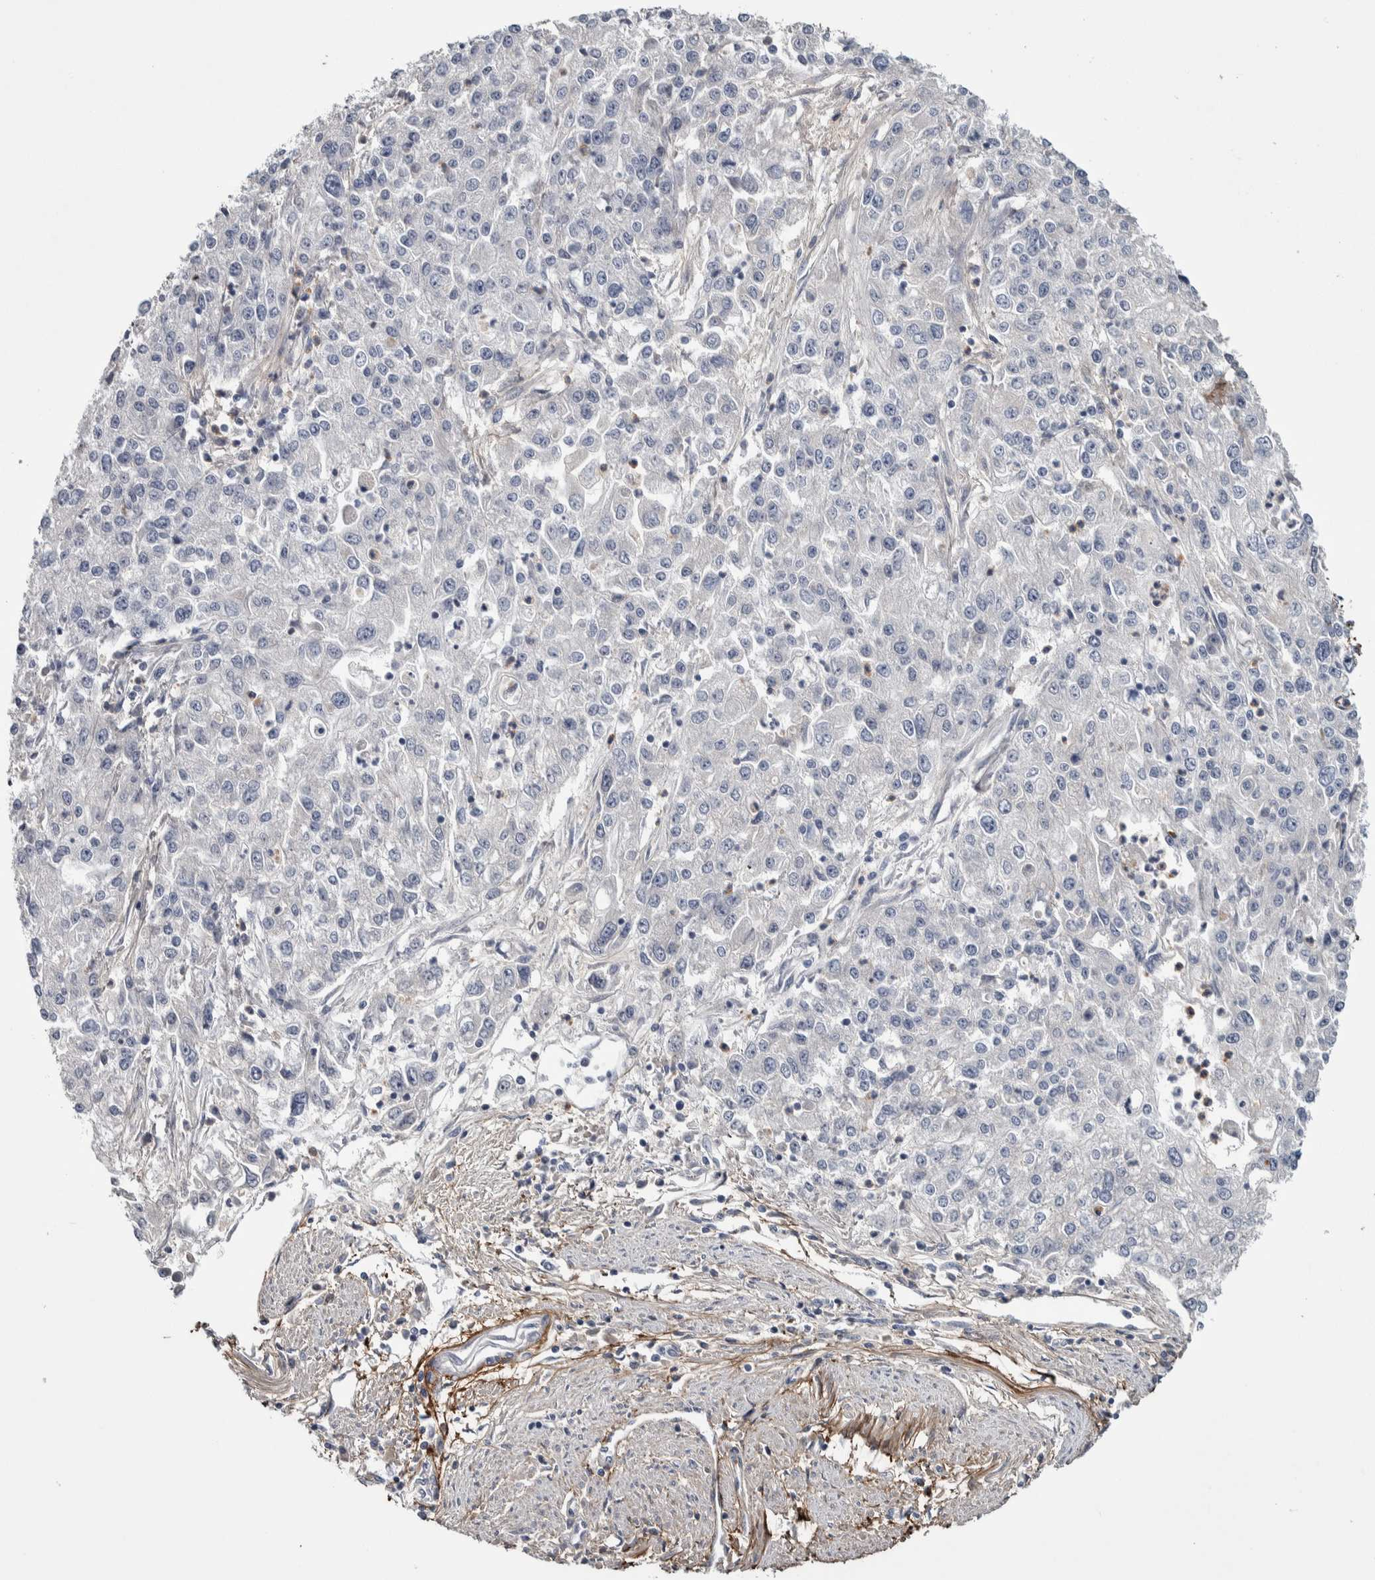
{"staining": {"intensity": "negative", "quantity": "none", "location": "none"}, "tissue": "endometrial cancer", "cell_type": "Tumor cells", "image_type": "cancer", "snomed": [{"axis": "morphology", "description": "Adenocarcinoma, NOS"}, {"axis": "topography", "description": "Endometrium"}], "caption": "A histopathology image of endometrial cancer stained for a protein shows no brown staining in tumor cells. Nuclei are stained in blue.", "gene": "ASPN", "patient": {"sex": "female", "age": 49}}